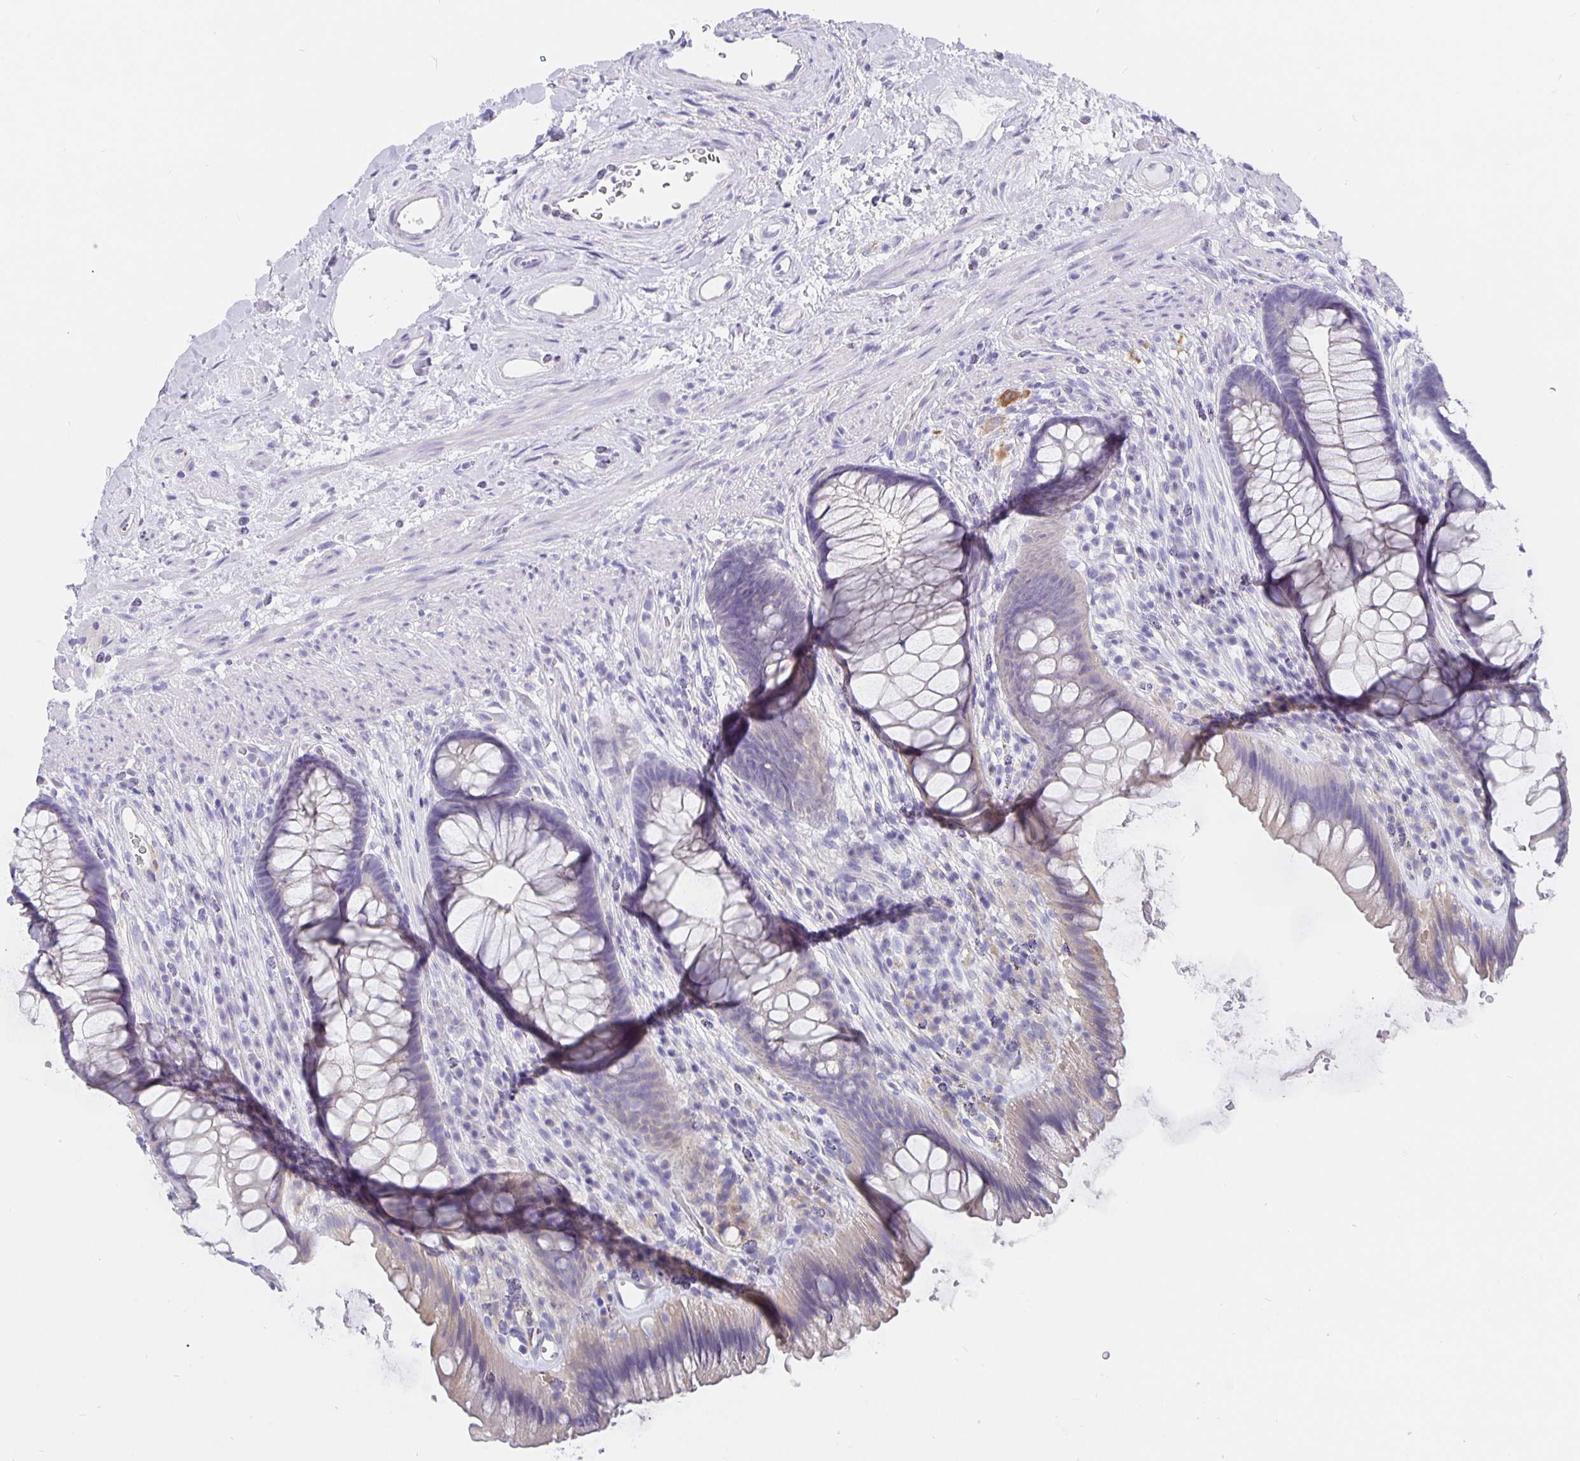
{"staining": {"intensity": "weak", "quantity": "<25%", "location": "cytoplasmic/membranous"}, "tissue": "rectum", "cell_type": "Glandular cells", "image_type": "normal", "snomed": [{"axis": "morphology", "description": "Normal tissue, NOS"}, {"axis": "topography", "description": "Rectum"}], "caption": "Immunohistochemistry (IHC) of normal human rectum displays no positivity in glandular cells.", "gene": "CFAP74", "patient": {"sex": "male", "age": 53}}